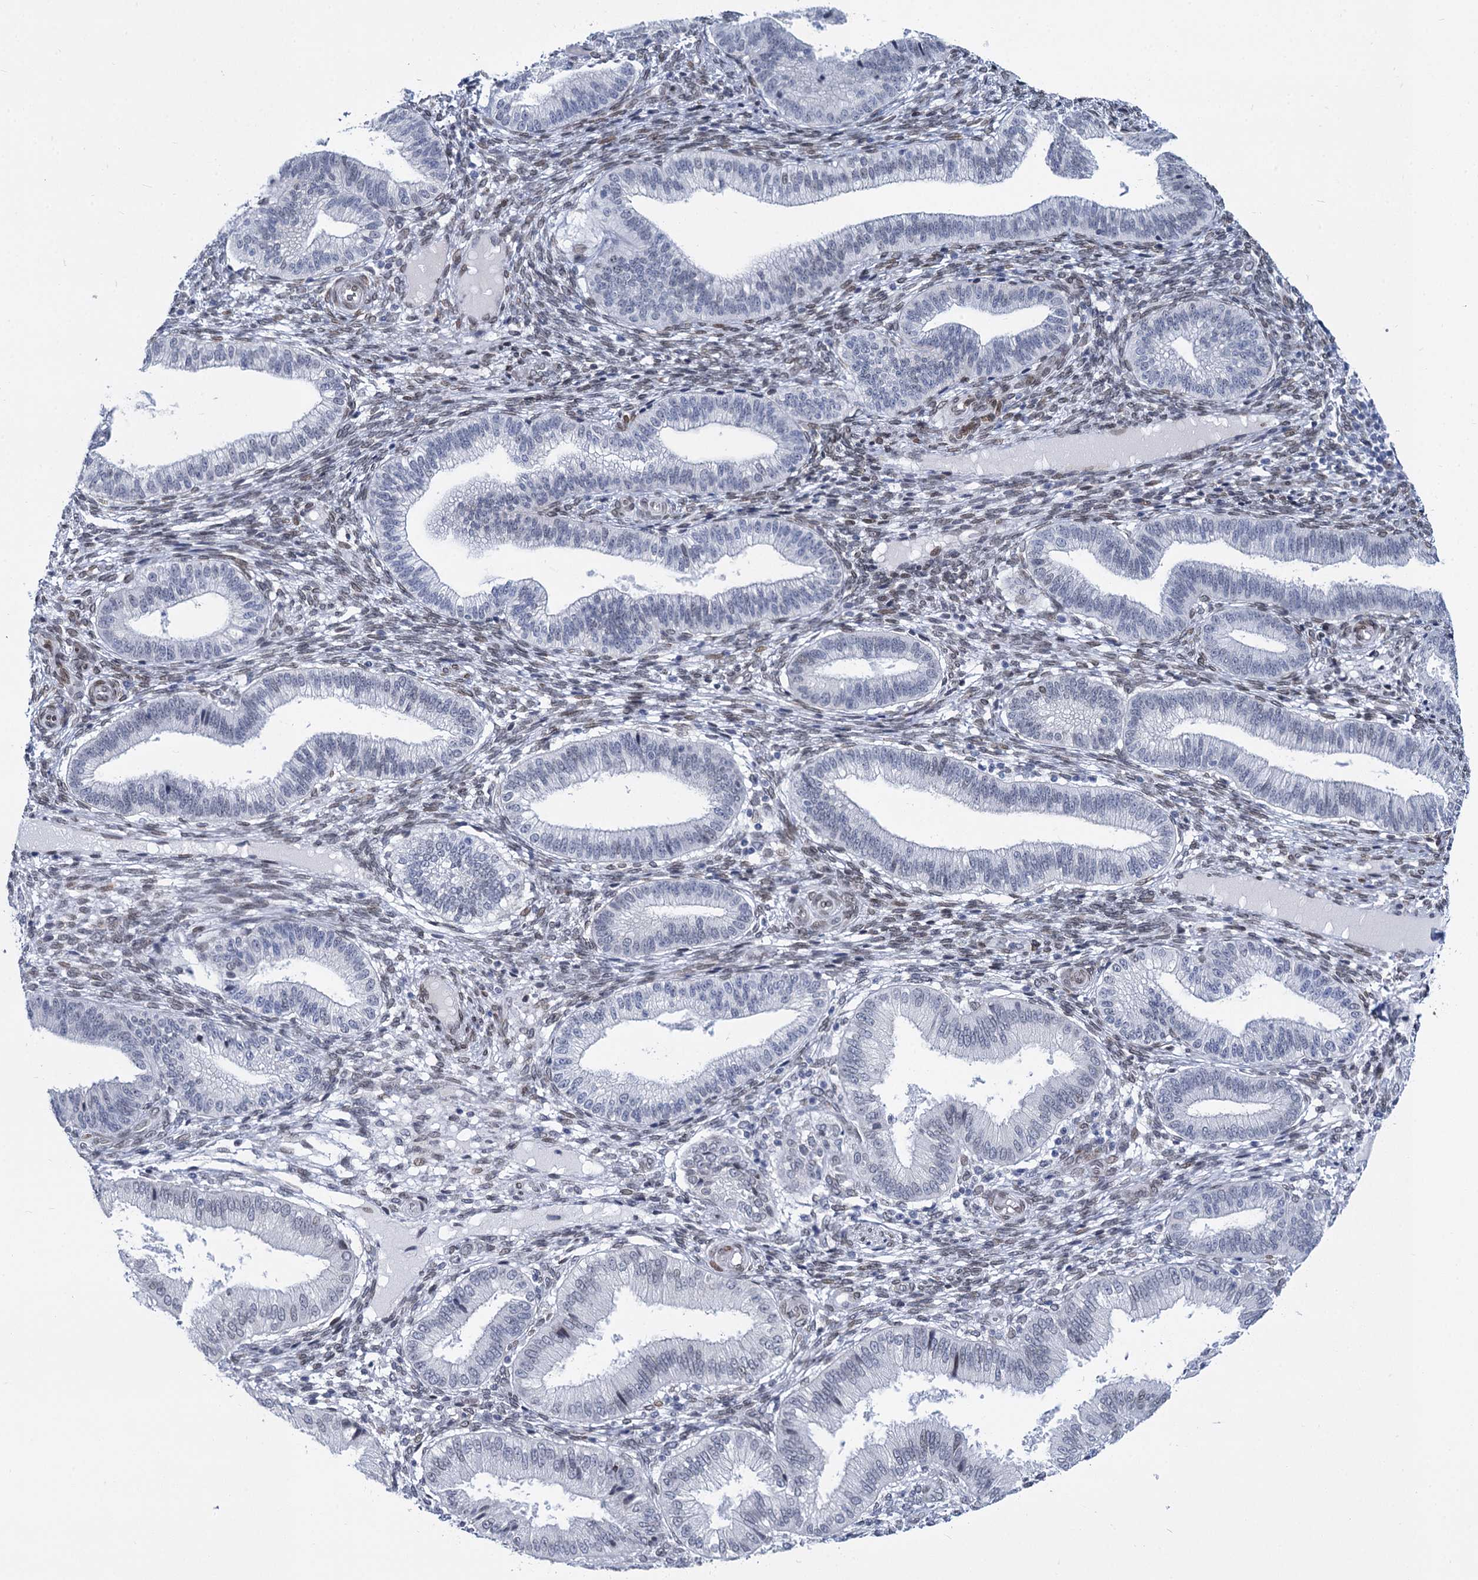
{"staining": {"intensity": "weak", "quantity": "<25%", "location": "nuclear"}, "tissue": "endometrium", "cell_type": "Cells in endometrial stroma", "image_type": "normal", "snomed": [{"axis": "morphology", "description": "Normal tissue, NOS"}, {"axis": "topography", "description": "Endometrium"}], "caption": "This is an IHC image of benign human endometrium. There is no staining in cells in endometrial stroma.", "gene": "PRSS35", "patient": {"sex": "female", "age": 39}}